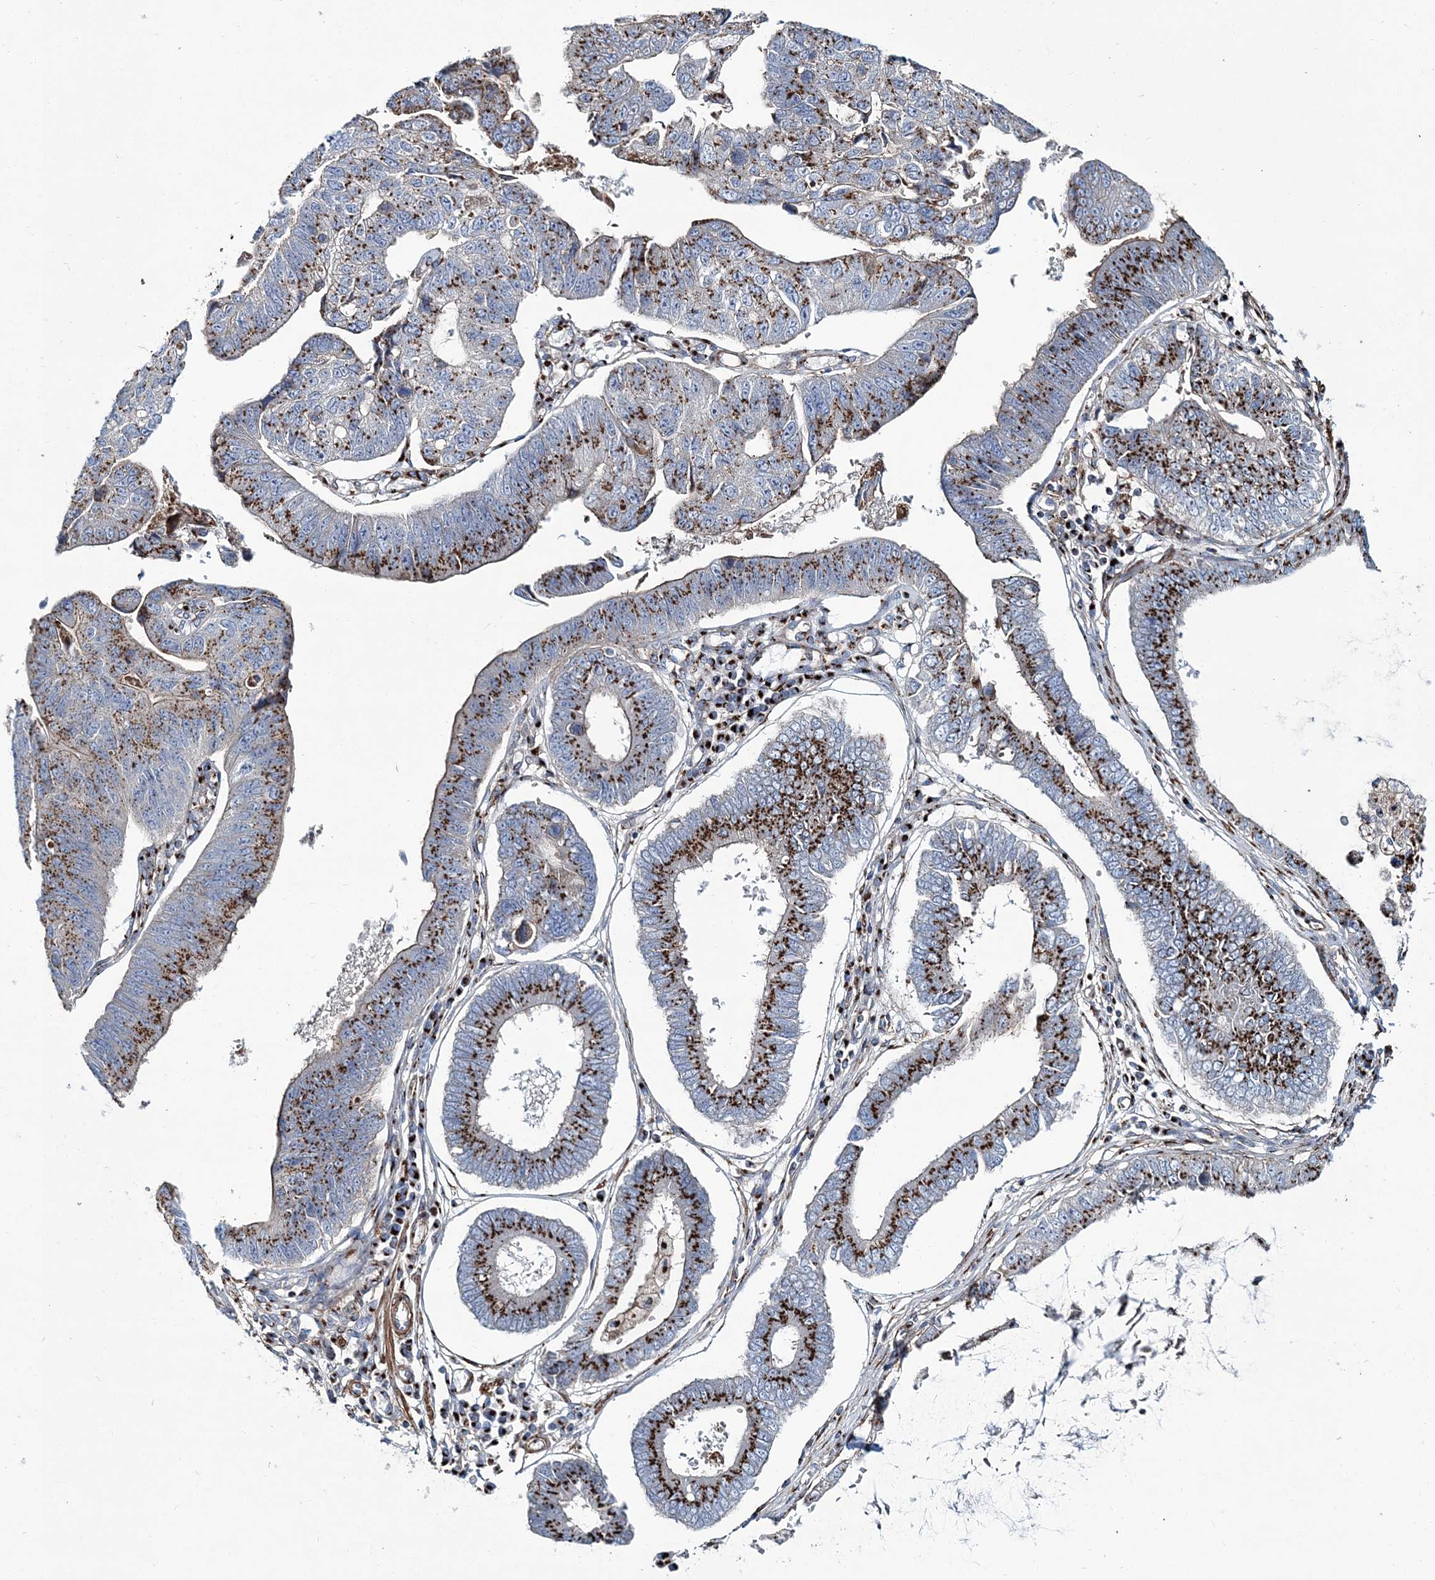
{"staining": {"intensity": "strong", "quantity": ">75%", "location": "cytoplasmic/membranous"}, "tissue": "stomach cancer", "cell_type": "Tumor cells", "image_type": "cancer", "snomed": [{"axis": "morphology", "description": "Adenocarcinoma, NOS"}, {"axis": "topography", "description": "Stomach"}], "caption": "High-magnification brightfield microscopy of stomach adenocarcinoma stained with DAB (3,3'-diaminobenzidine) (brown) and counterstained with hematoxylin (blue). tumor cells exhibit strong cytoplasmic/membranous positivity is seen in approximately>75% of cells. Immunohistochemistry stains the protein of interest in brown and the nuclei are stained blue.", "gene": "MAN1A2", "patient": {"sex": "male", "age": 59}}